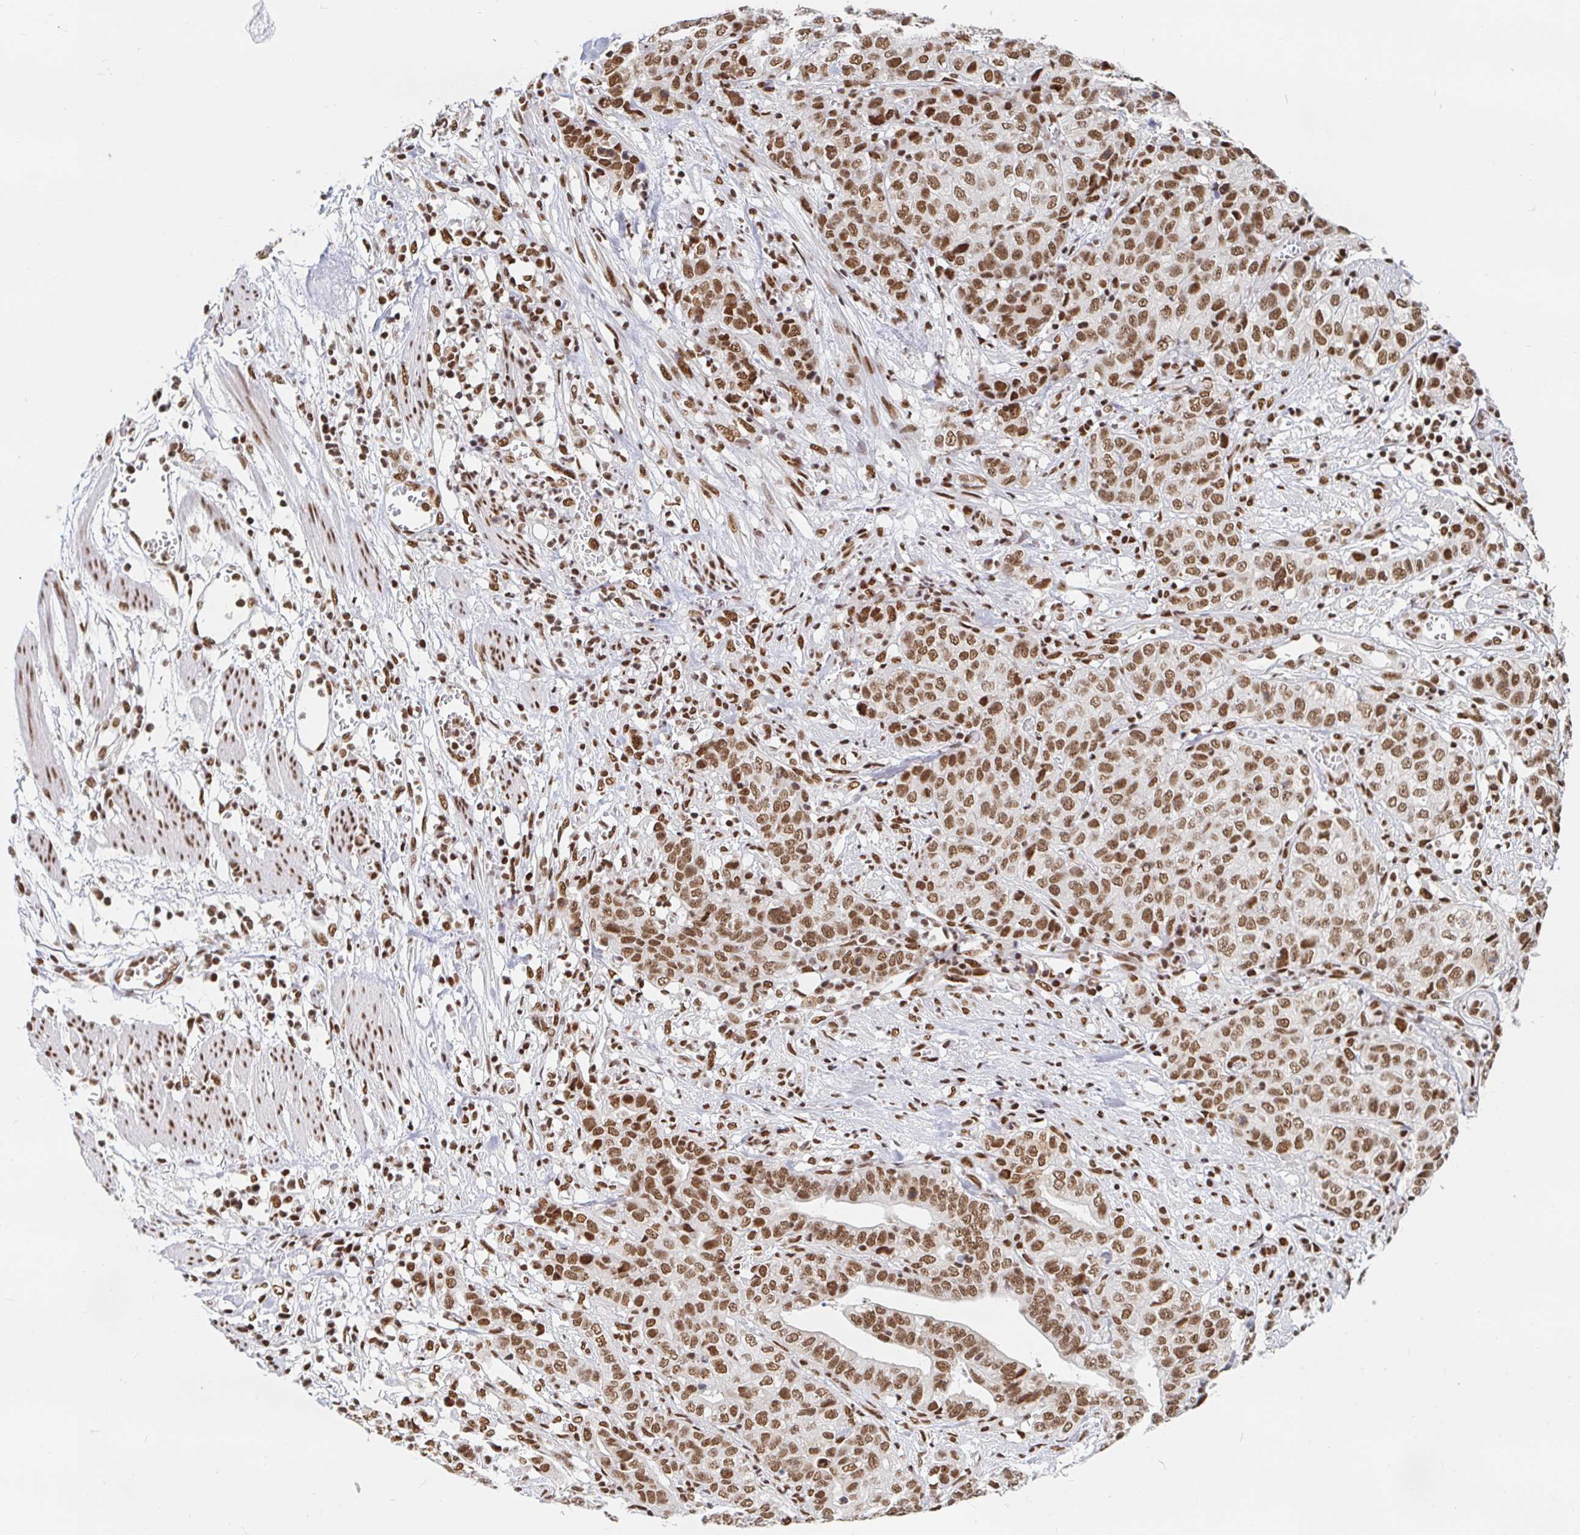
{"staining": {"intensity": "moderate", "quantity": ">75%", "location": "nuclear"}, "tissue": "stomach cancer", "cell_type": "Tumor cells", "image_type": "cancer", "snomed": [{"axis": "morphology", "description": "Adenocarcinoma, NOS"}, {"axis": "topography", "description": "Stomach, upper"}], "caption": "Stomach cancer stained for a protein (brown) shows moderate nuclear positive expression in about >75% of tumor cells.", "gene": "RBMX", "patient": {"sex": "female", "age": 67}}